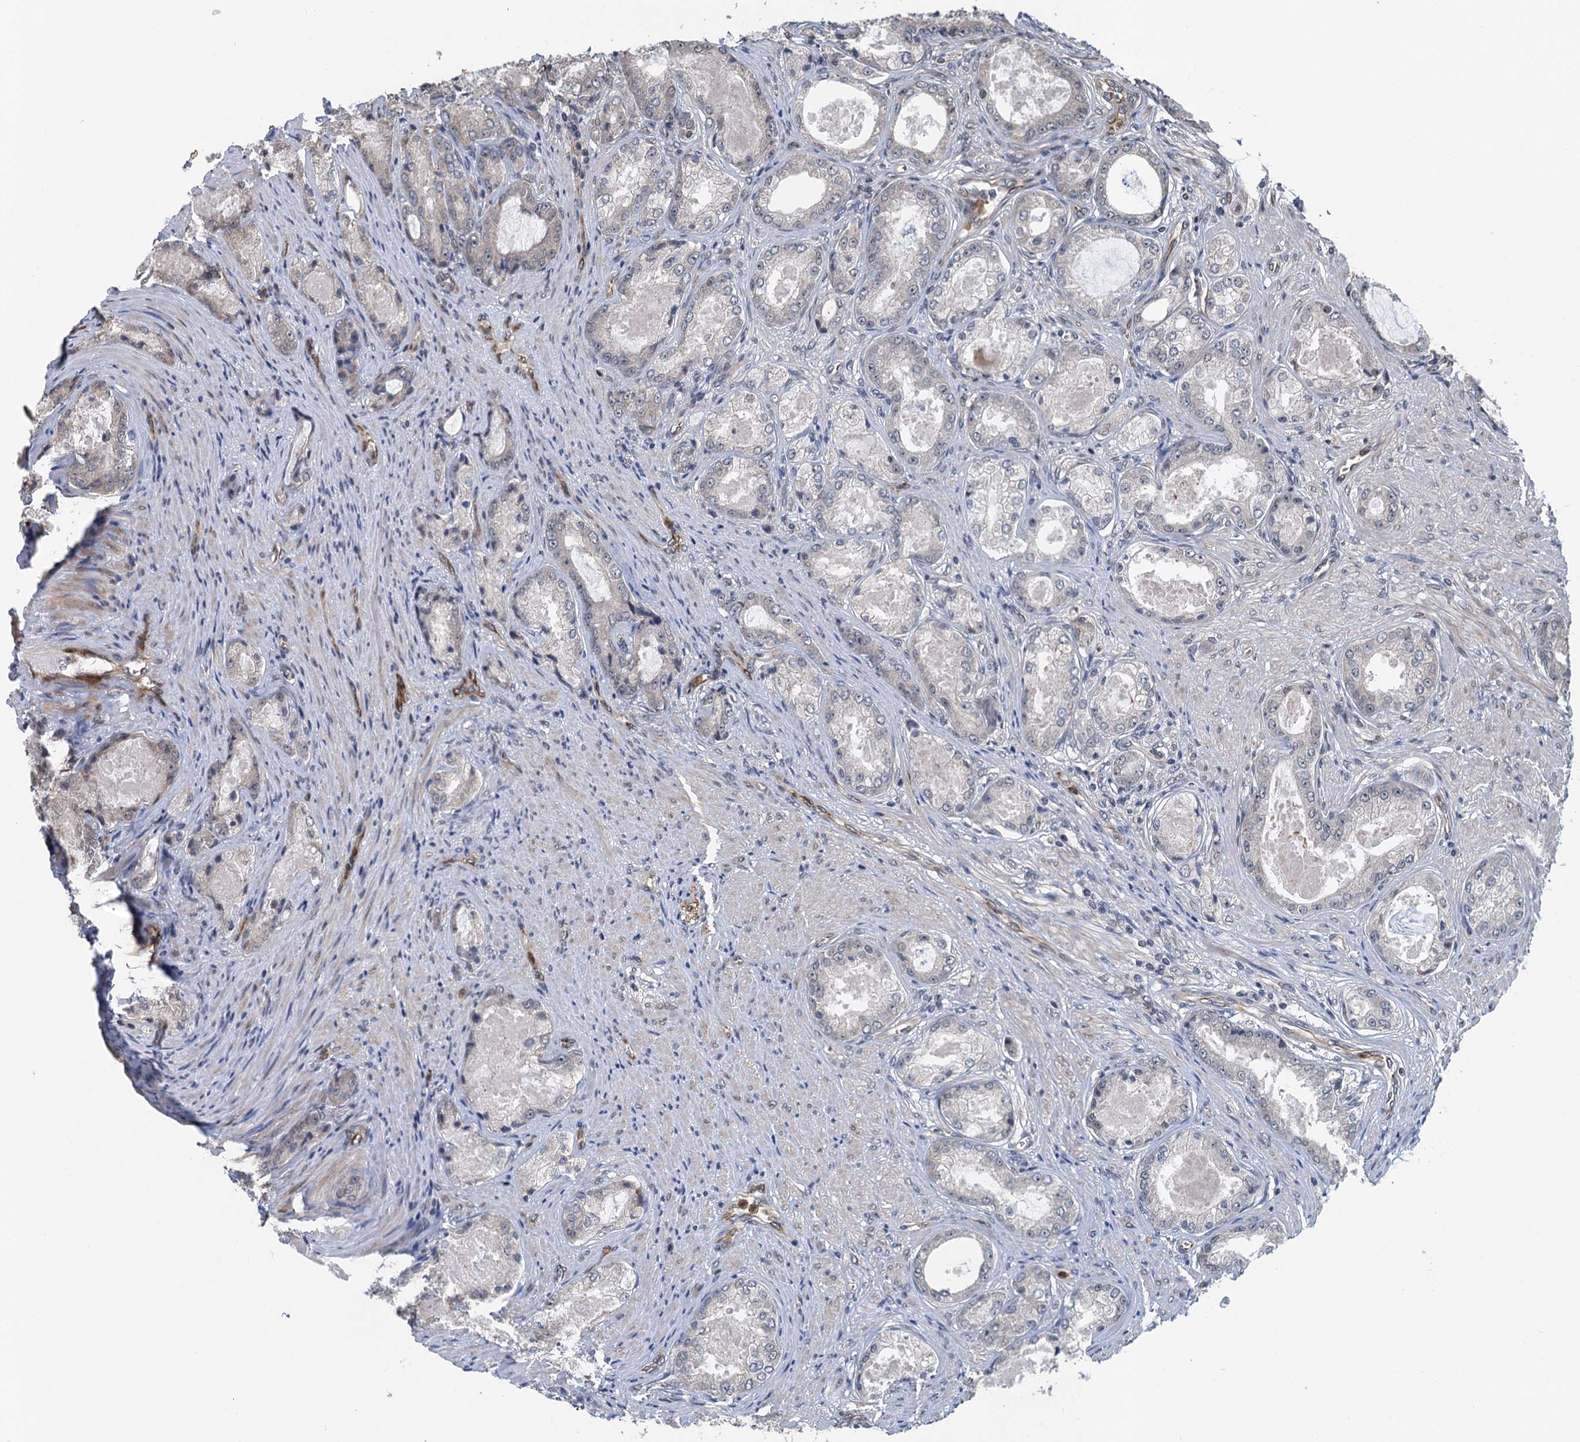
{"staining": {"intensity": "negative", "quantity": "none", "location": "none"}, "tissue": "prostate cancer", "cell_type": "Tumor cells", "image_type": "cancer", "snomed": [{"axis": "morphology", "description": "Adenocarcinoma, Low grade"}, {"axis": "topography", "description": "Prostate"}], "caption": "Prostate adenocarcinoma (low-grade) stained for a protein using immunohistochemistry (IHC) reveals no staining tumor cells.", "gene": "WHAMM", "patient": {"sex": "male", "age": 68}}